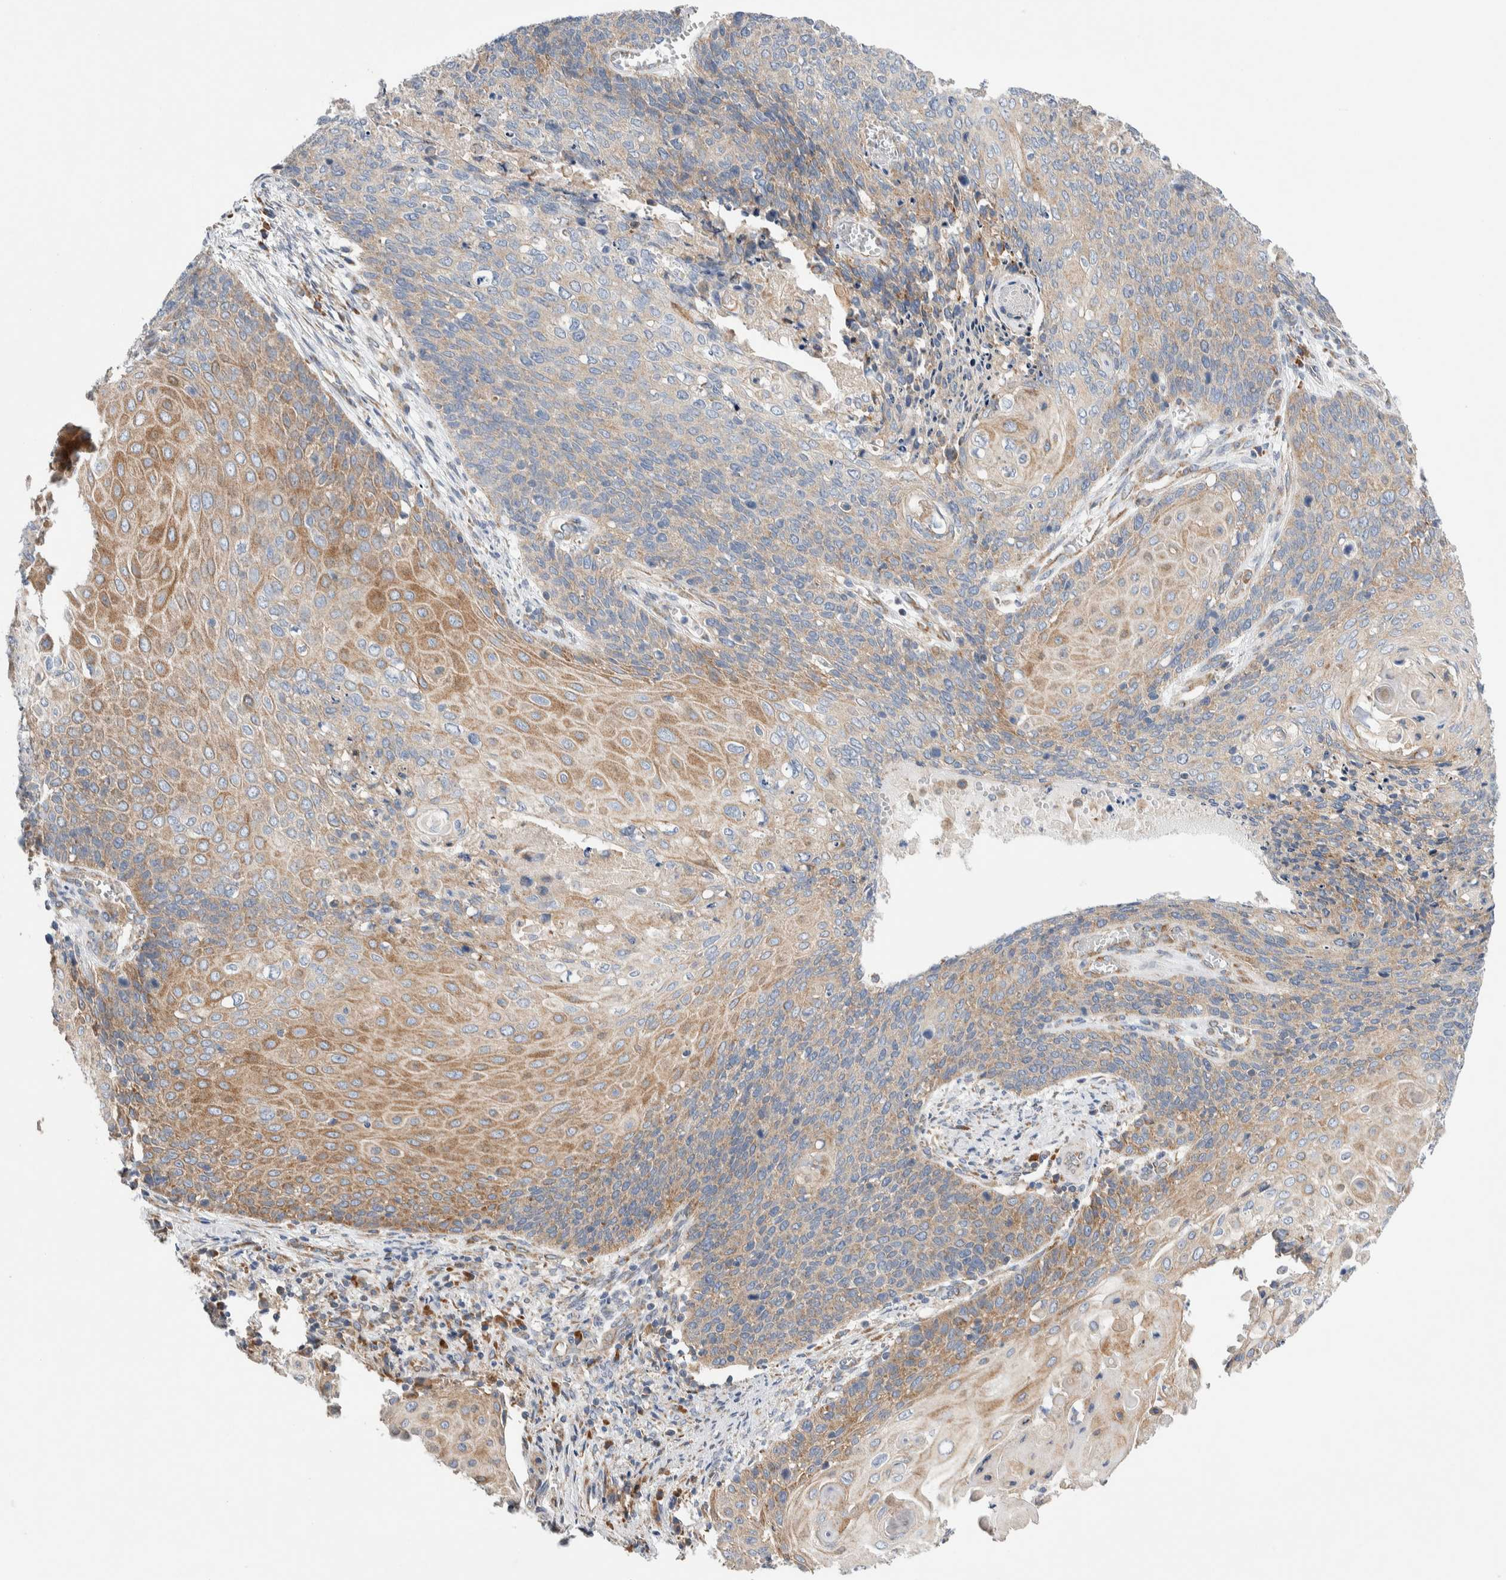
{"staining": {"intensity": "moderate", "quantity": ">75%", "location": "cytoplasmic/membranous"}, "tissue": "cervical cancer", "cell_type": "Tumor cells", "image_type": "cancer", "snomed": [{"axis": "morphology", "description": "Squamous cell carcinoma, NOS"}, {"axis": "topography", "description": "Cervix"}], "caption": "A brown stain labels moderate cytoplasmic/membranous staining of a protein in human squamous cell carcinoma (cervical) tumor cells.", "gene": "RACK1", "patient": {"sex": "female", "age": 39}}